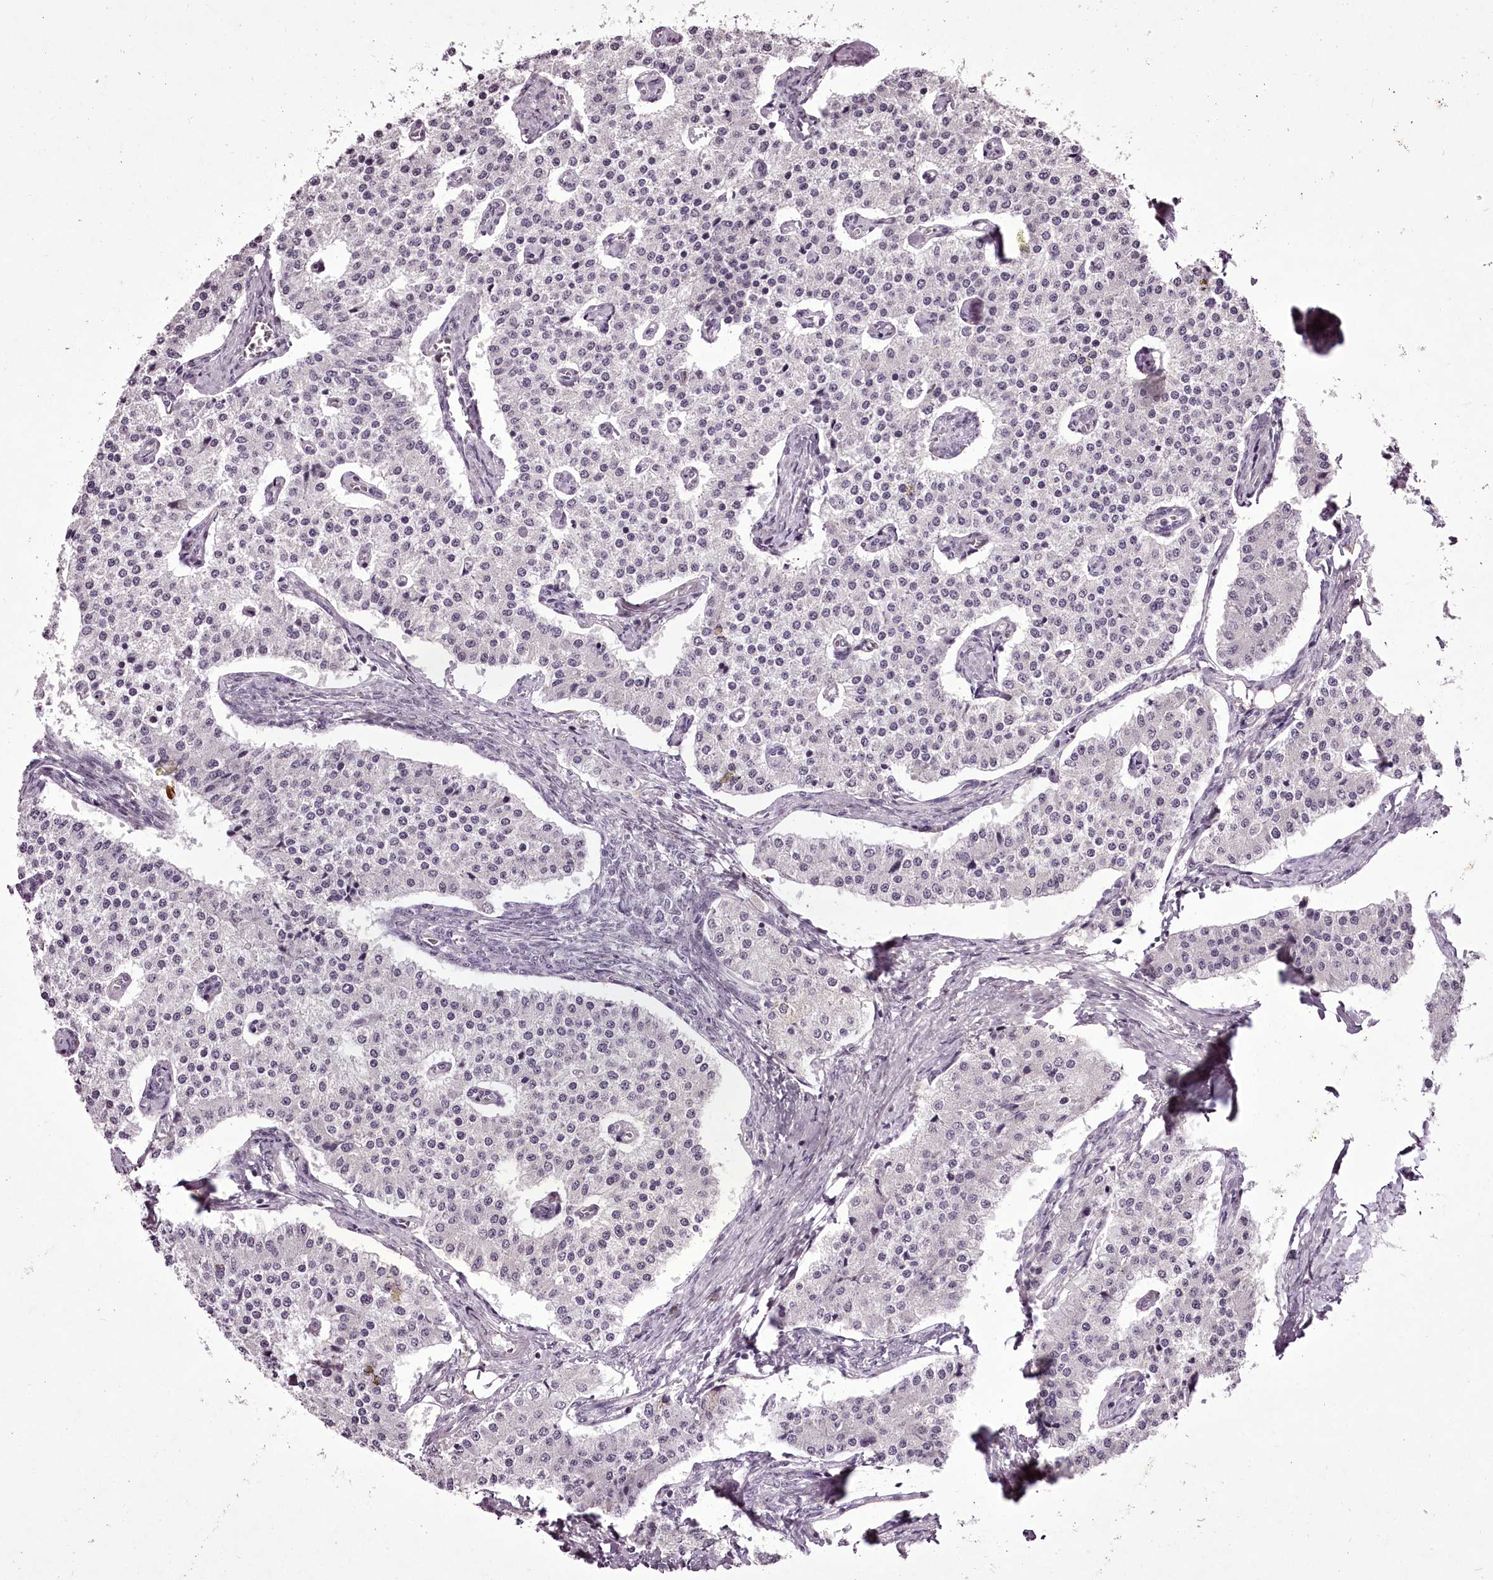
{"staining": {"intensity": "negative", "quantity": "none", "location": "none"}, "tissue": "carcinoid", "cell_type": "Tumor cells", "image_type": "cancer", "snomed": [{"axis": "morphology", "description": "Carcinoid, malignant, NOS"}, {"axis": "topography", "description": "Colon"}], "caption": "The histopathology image shows no staining of tumor cells in carcinoid.", "gene": "C1orf56", "patient": {"sex": "female", "age": 52}}